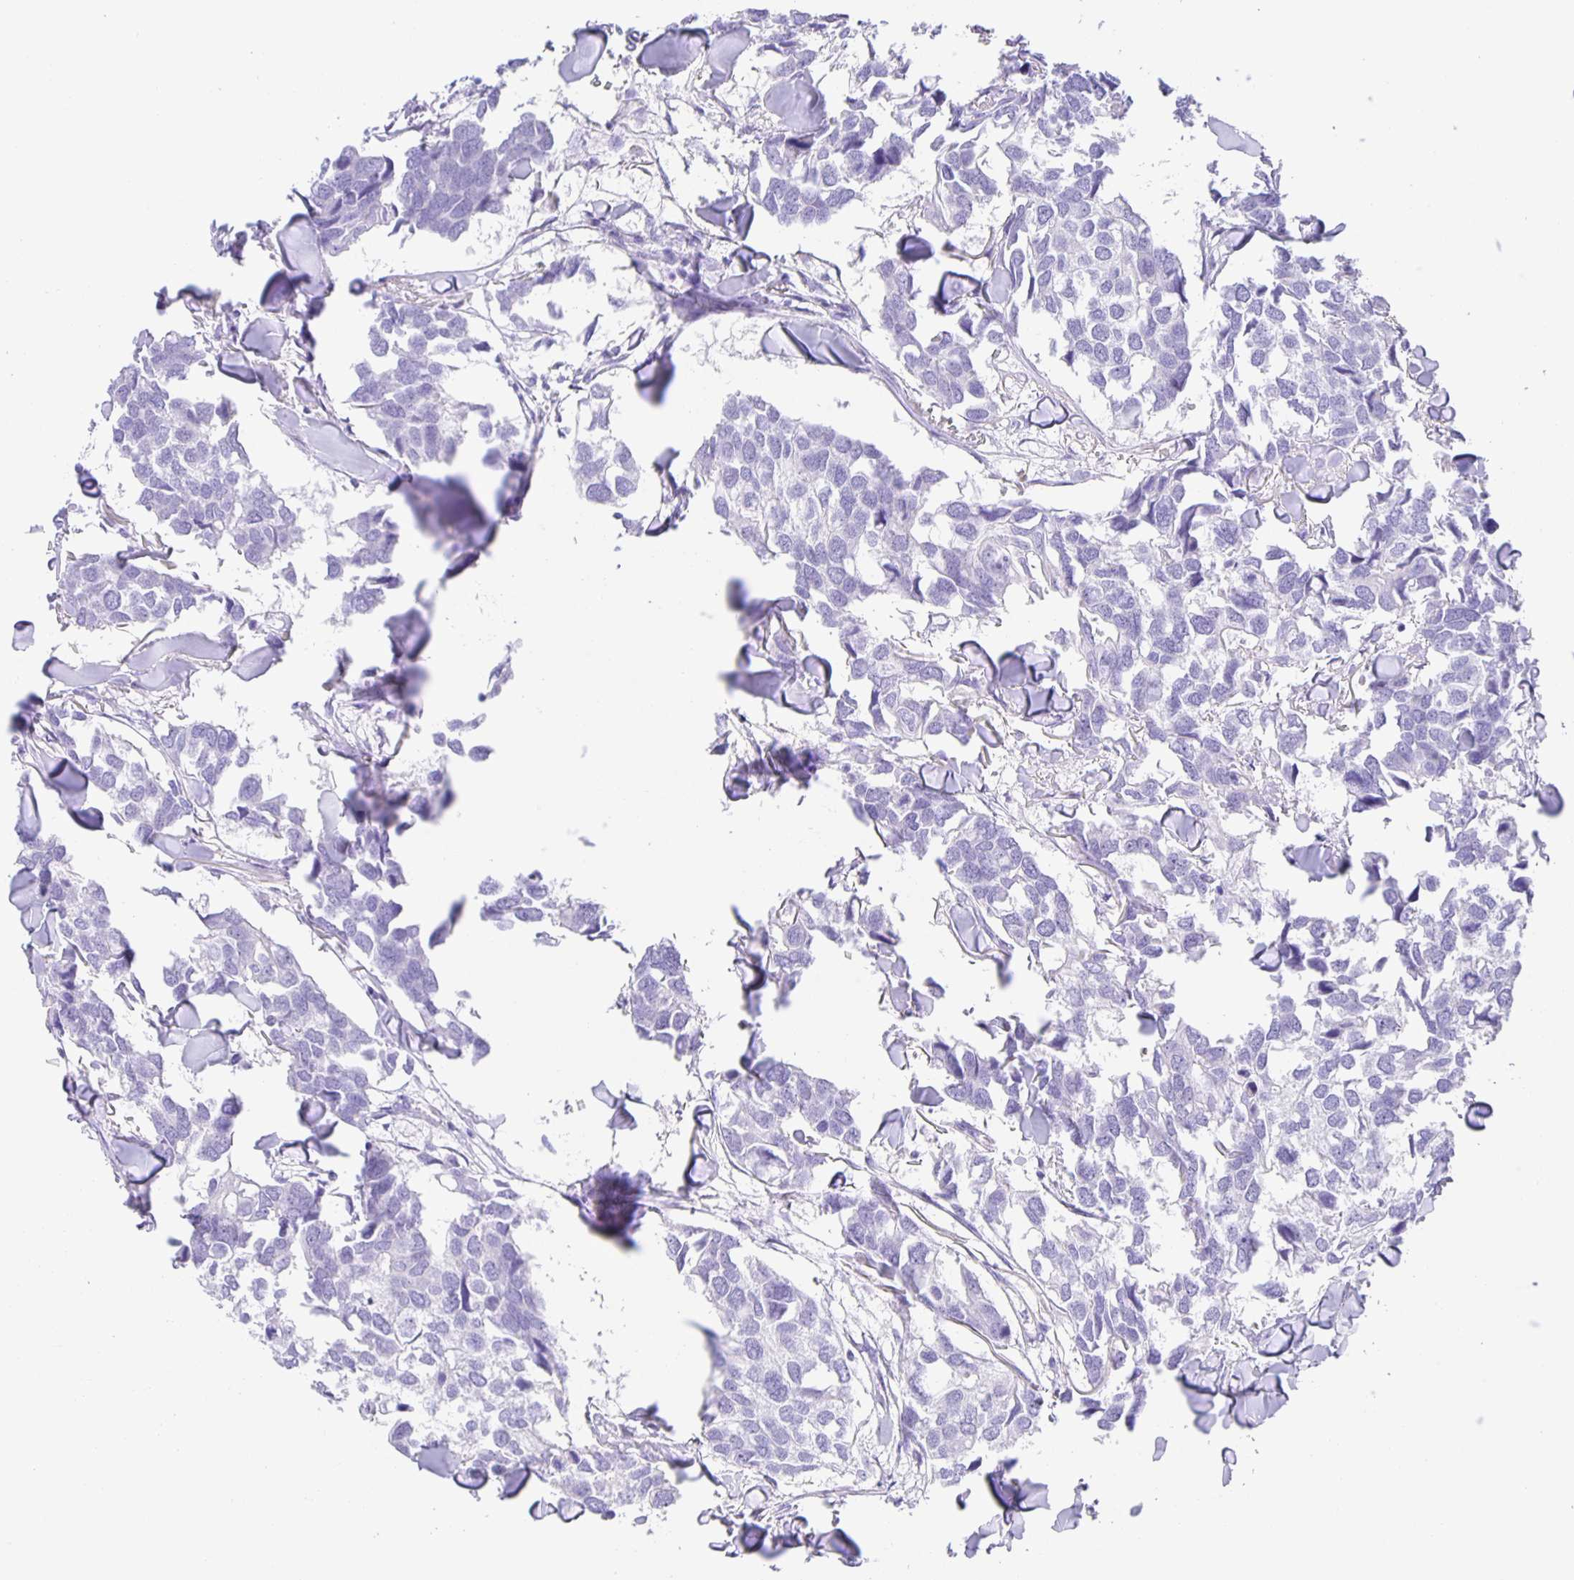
{"staining": {"intensity": "negative", "quantity": "none", "location": "none"}, "tissue": "breast cancer", "cell_type": "Tumor cells", "image_type": "cancer", "snomed": [{"axis": "morphology", "description": "Duct carcinoma"}, {"axis": "topography", "description": "Breast"}], "caption": "An image of human breast infiltrating ductal carcinoma is negative for staining in tumor cells.", "gene": "GUCA2A", "patient": {"sex": "female", "age": 83}}